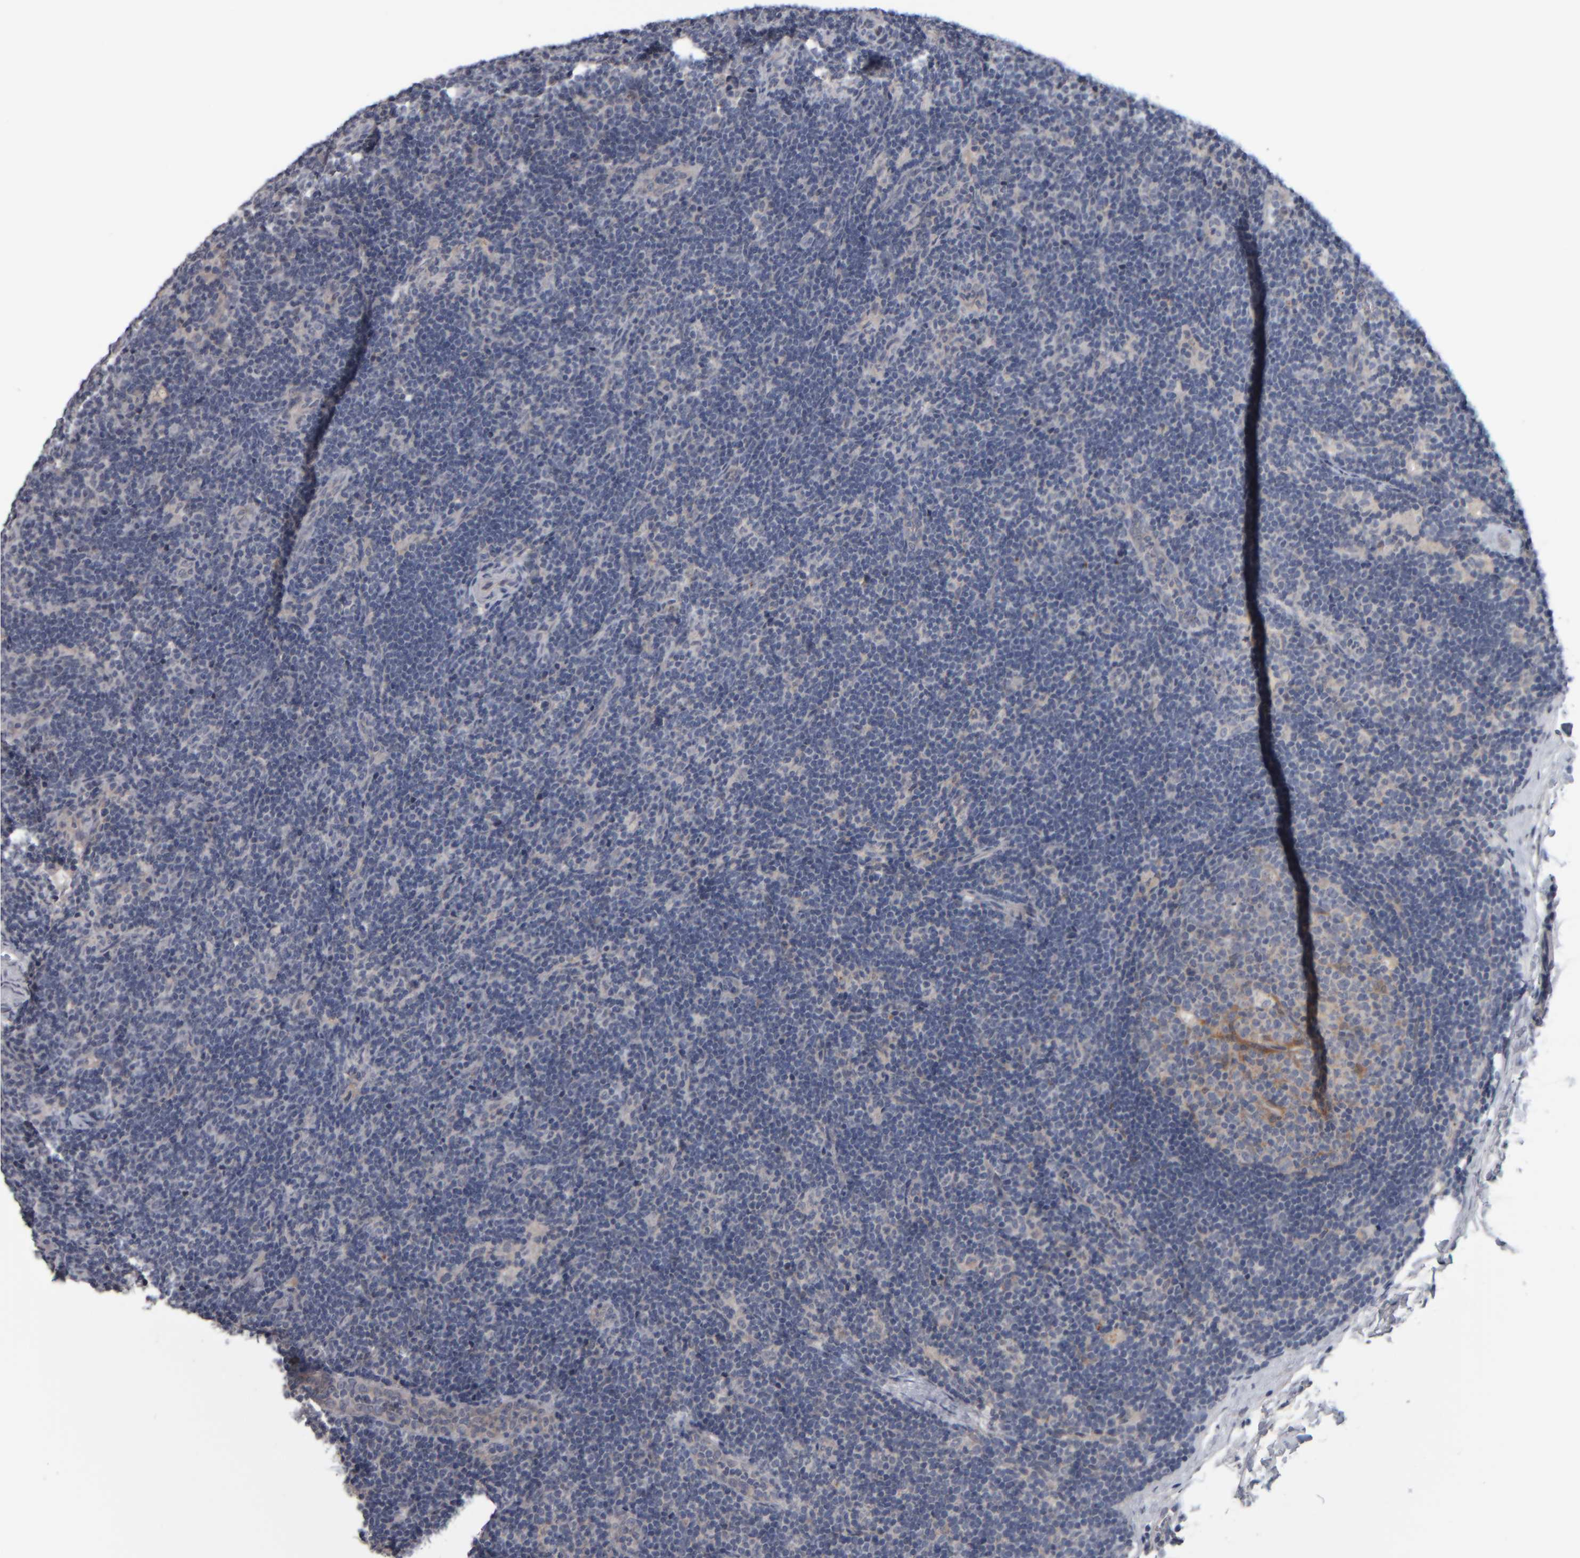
{"staining": {"intensity": "moderate", "quantity": "<25%", "location": "cytoplasmic/membranous"}, "tissue": "lymph node", "cell_type": "Germinal center cells", "image_type": "normal", "snomed": [{"axis": "morphology", "description": "Normal tissue, NOS"}, {"axis": "topography", "description": "Lymph node"}], "caption": "A high-resolution image shows immunohistochemistry staining of unremarkable lymph node, which demonstrates moderate cytoplasmic/membranous staining in approximately <25% of germinal center cells. Using DAB (brown) and hematoxylin (blue) stains, captured at high magnification using brightfield microscopy.", "gene": "COL14A1", "patient": {"sex": "female", "age": 22}}